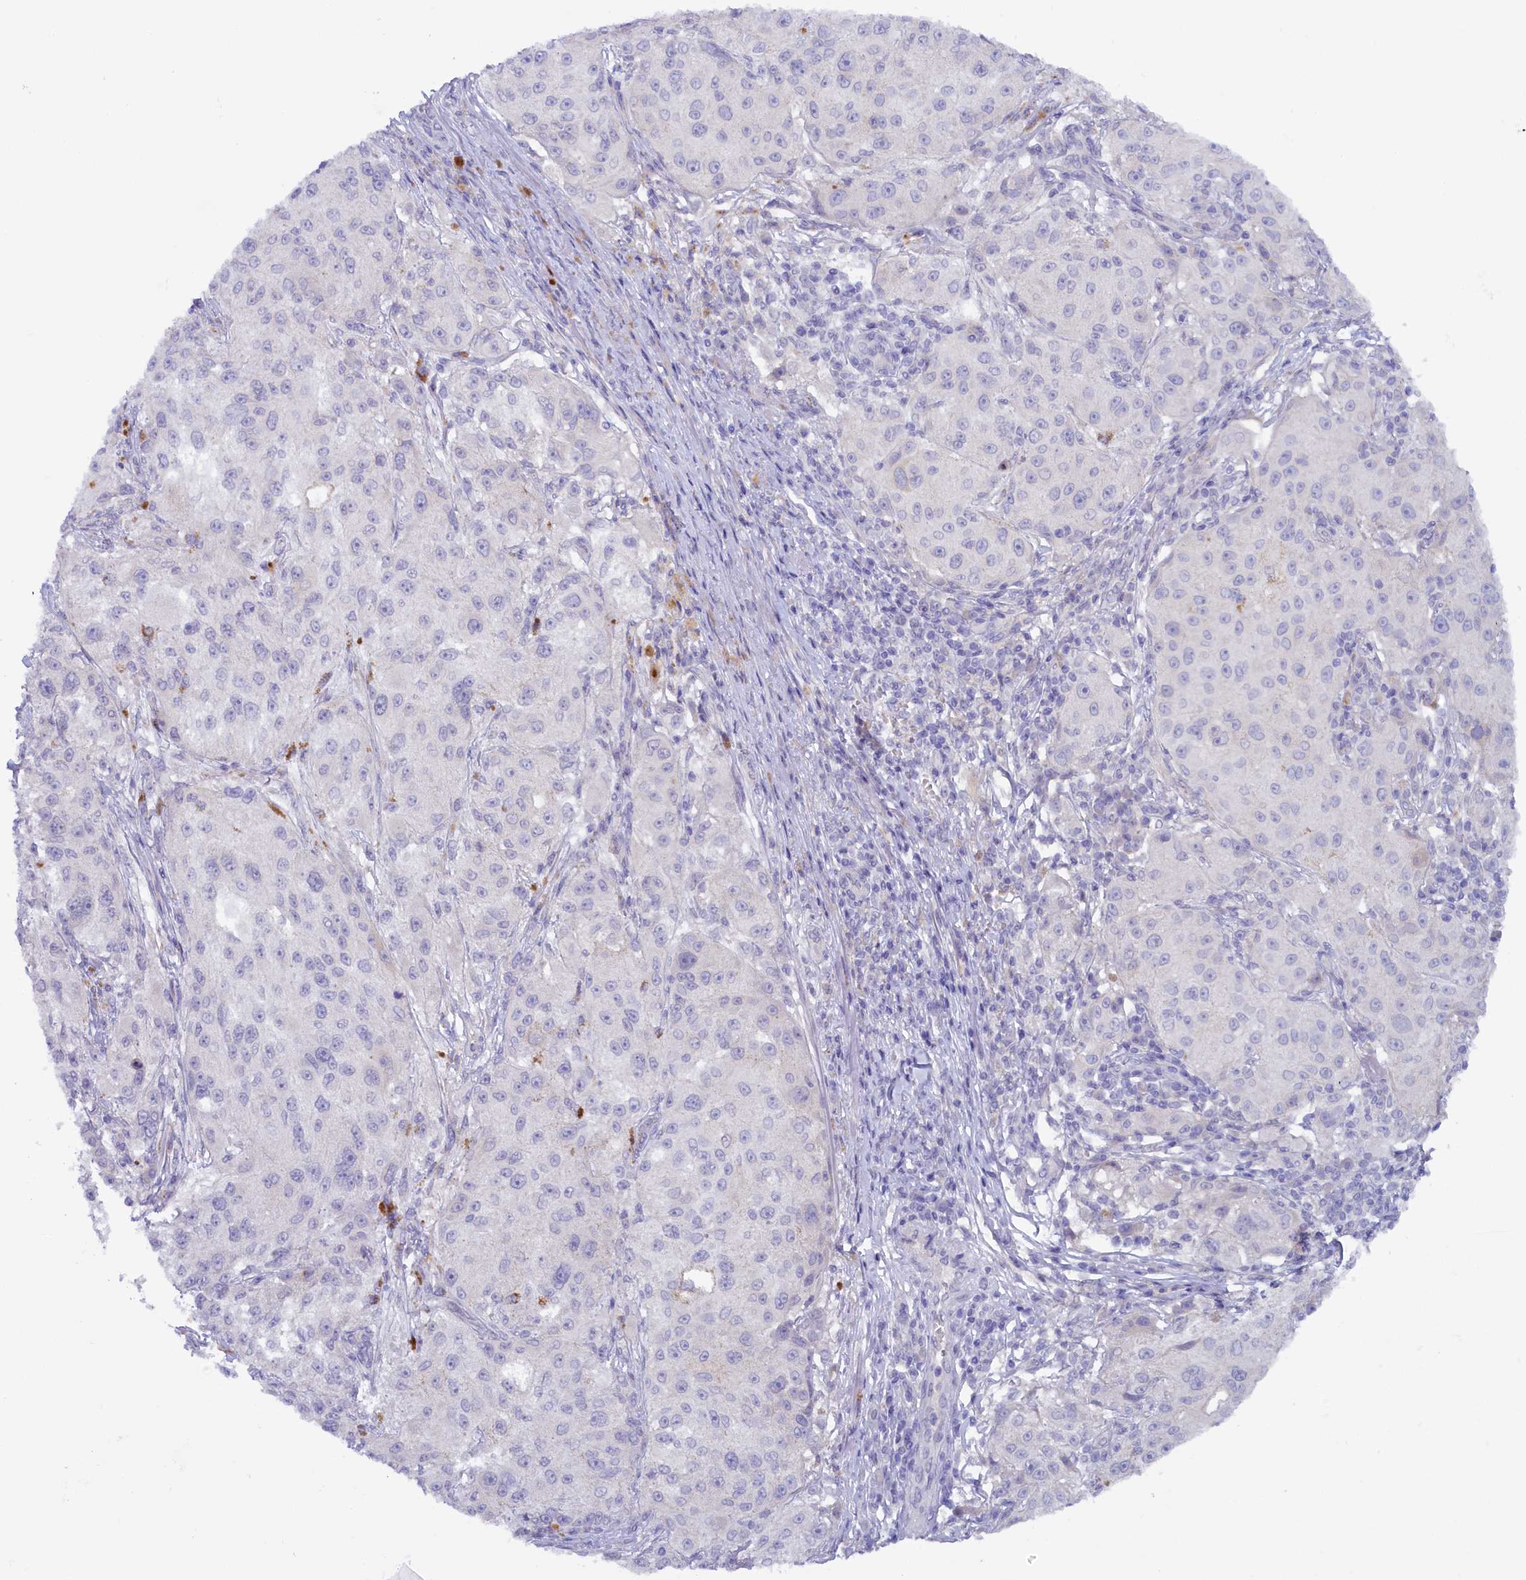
{"staining": {"intensity": "negative", "quantity": "none", "location": "none"}, "tissue": "melanoma", "cell_type": "Tumor cells", "image_type": "cancer", "snomed": [{"axis": "morphology", "description": "Necrosis, NOS"}, {"axis": "morphology", "description": "Malignant melanoma, NOS"}, {"axis": "topography", "description": "Skin"}], "caption": "The photomicrograph demonstrates no significant expression in tumor cells of melanoma. The staining was performed using DAB to visualize the protein expression in brown, while the nuclei were stained in blue with hematoxylin (Magnification: 20x).", "gene": "ZSWIM4", "patient": {"sex": "female", "age": 87}}